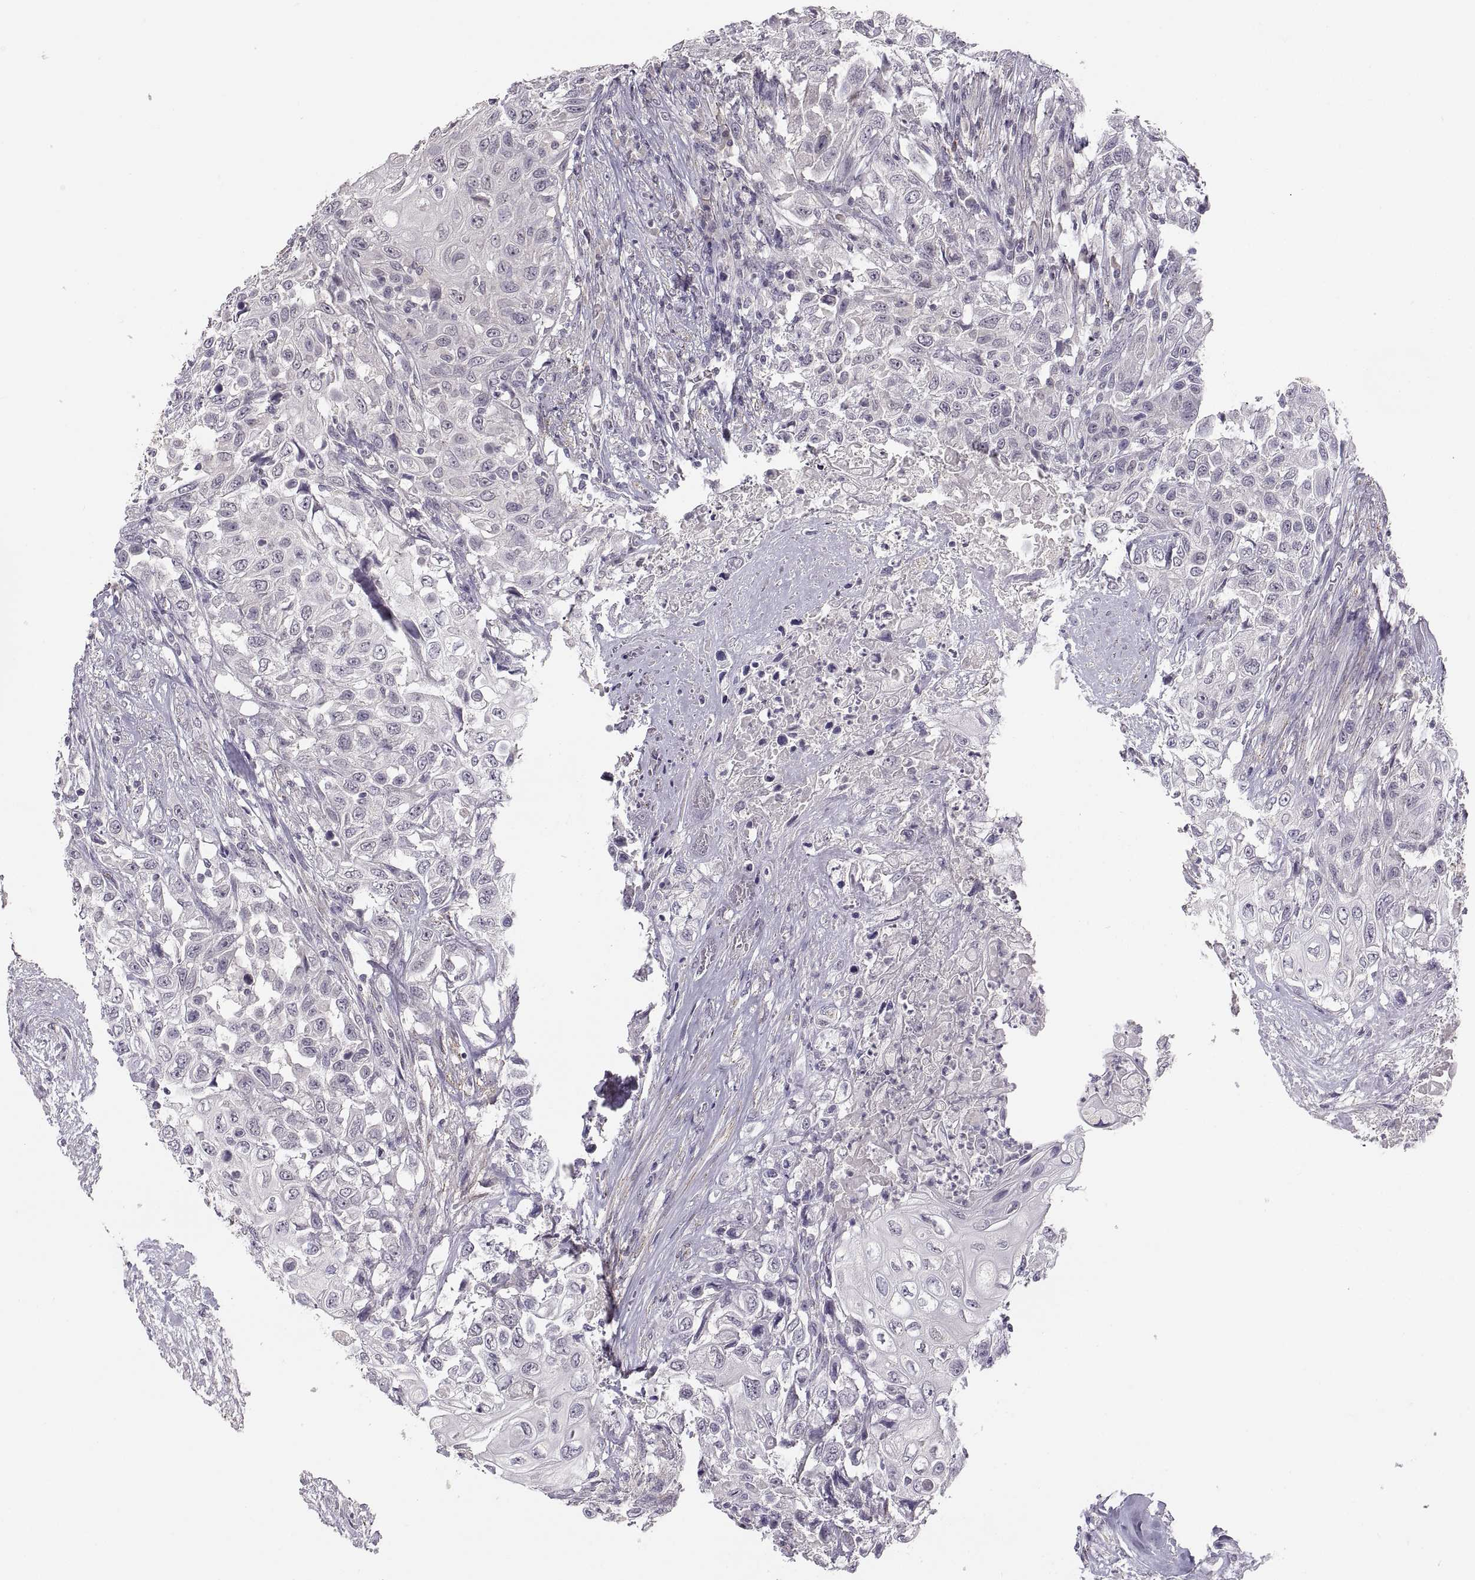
{"staining": {"intensity": "negative", "quantity": "none", "location": "none"}, "tissue": "urothelial cancer", "cell_type": "Tumor cells", "image_type": "cancer", "snomed": [{"axis": "morphology", "description": "Urothelial carcinoma, High grade"}, {"axis": "topography", "description": "Urinary bladder"}], "caption": "Tumor cells are negative for protein expression in human urothelial cancer.", "gene": "CDH2", "patient": {"sex": "female", "age": 56}}